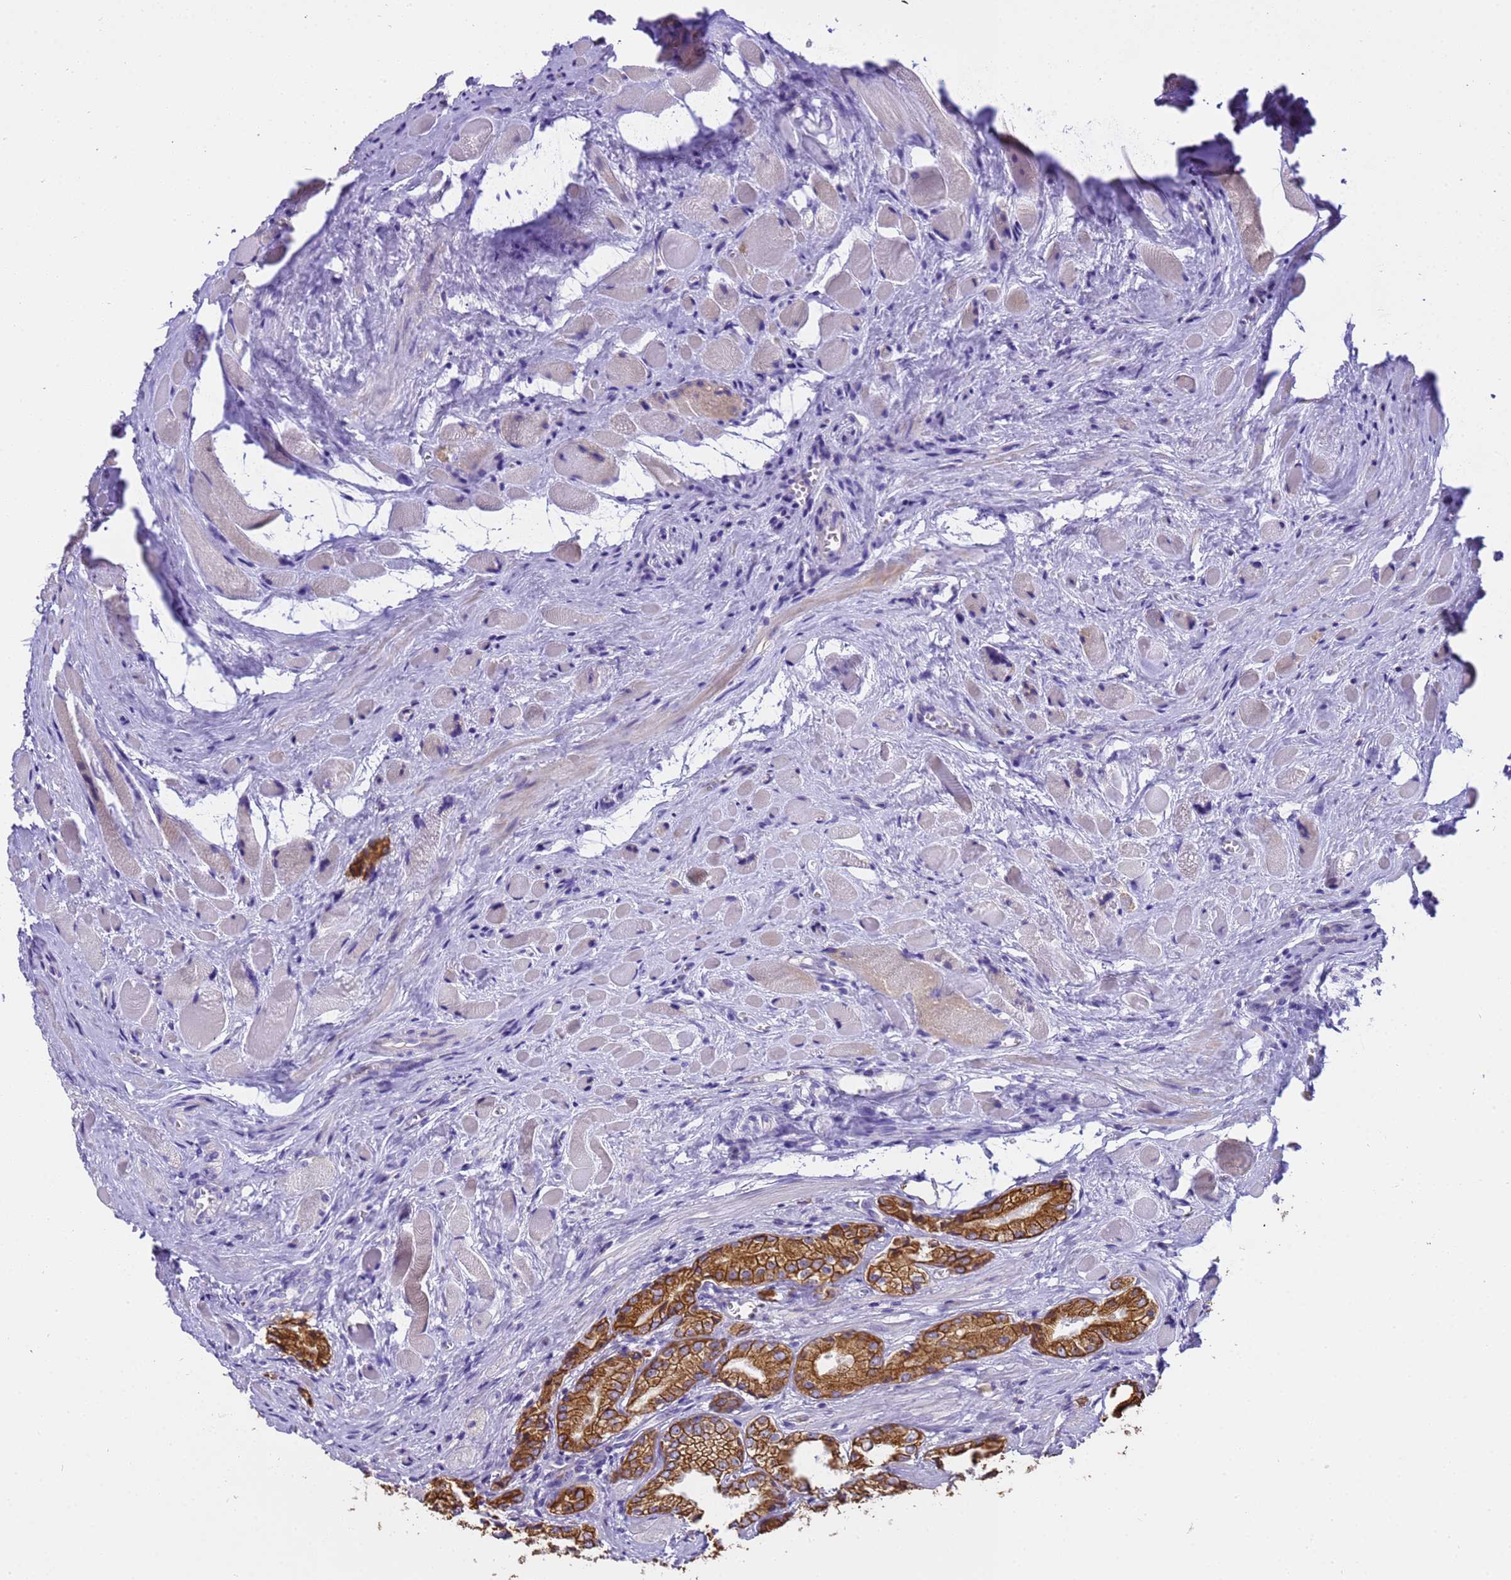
{"staining": {"intensity": "moderate", "quantity": ">75%", "location": "cytoplasmic/membranous"}, "tissue": "prostate cancer", "cell_type": "Tumor cells", "image_type": "cancer", "snomed": [{"axis": "morphology", "description": "Adenocarcinoma, Low grade"}, {"axis": "topography", "description": "Prostate"}], "caption": "Immunohistochemical staining of prostate adenocarcinoma (low-grade) shows medium levels of moderate cytoplasmic/membranous protein staining in approximately >75% of tumor cells.", "gene": "PIEZO2", "patient": {"sex": "male", "age": 60}}